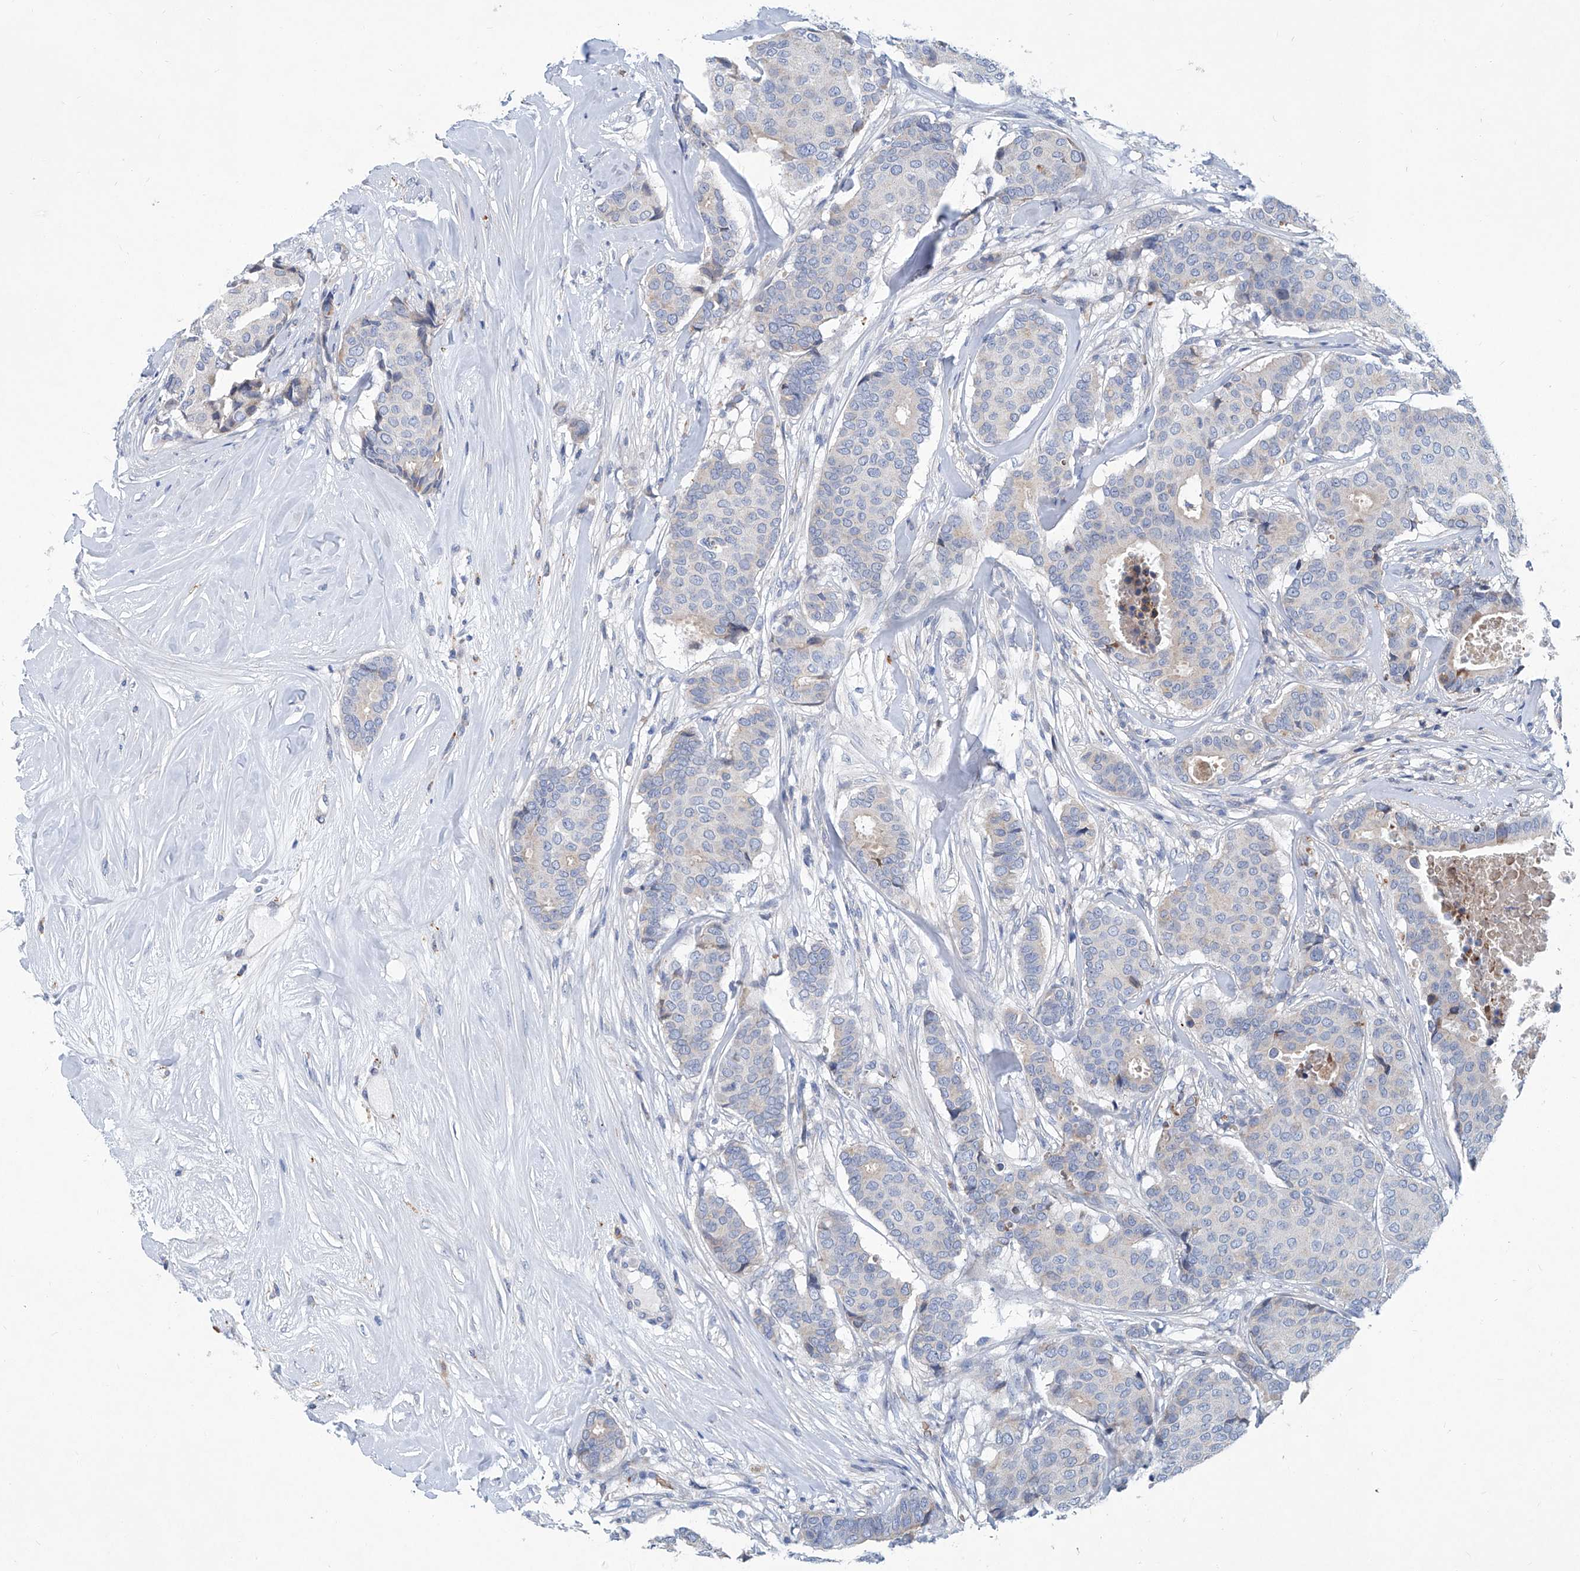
{"staining": {"intensity": "negative", "quantity": "none", "location": "none"}, "tissue": "breast cancer", "cell_type": "Tumor cells", "image_type": "cancer", "snomed": [{"axis": "morphology", "description": "Duct carcinoma"}, {"axis": "topography", "description": "Breast"}], "caption": "Breast invasive ductal carcinoma stained for a protein using IHC reveals no staining tumor cells.", "gene": "FPR2", "patient": {"sex": "female", "age": 75}}